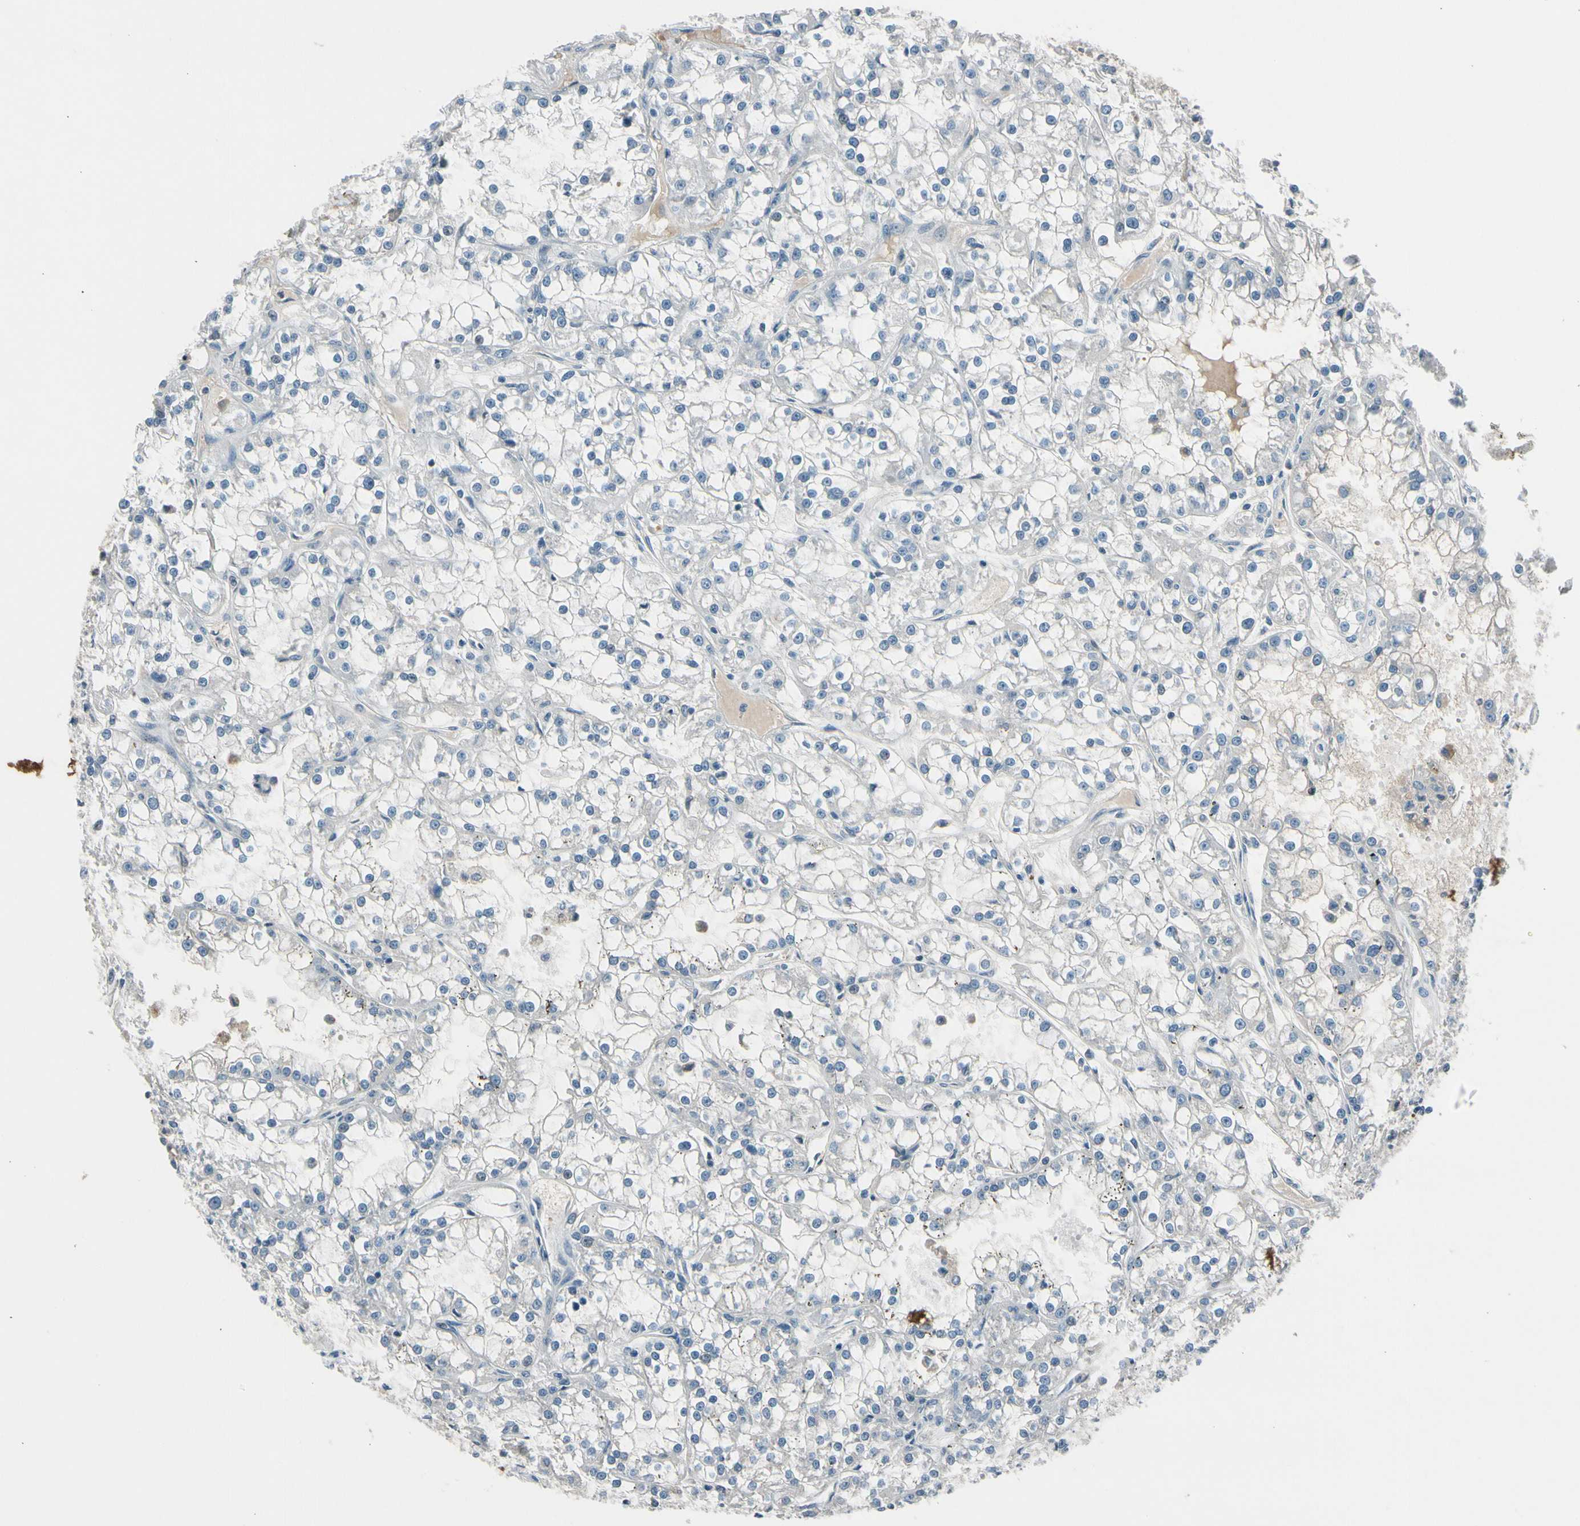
{"staining": {"intensity": "negative", "quantity": "none", "location": "none"}, "tissue": "renal cancer", "cell_type": "Tumor cells", "image_type": "cancer", "snomed": [{"axis": "morphology", "description": "Adenocarcinoma, NOS"}, {"axis": "topography", "description": "Kidney"}], "caption": "Renal adenocarcinoma was stained to show a protein in brown. There is no significant expression in tumor cells.", "gene": "PDPN", "patient": {"sex": "female", "age": 52}}